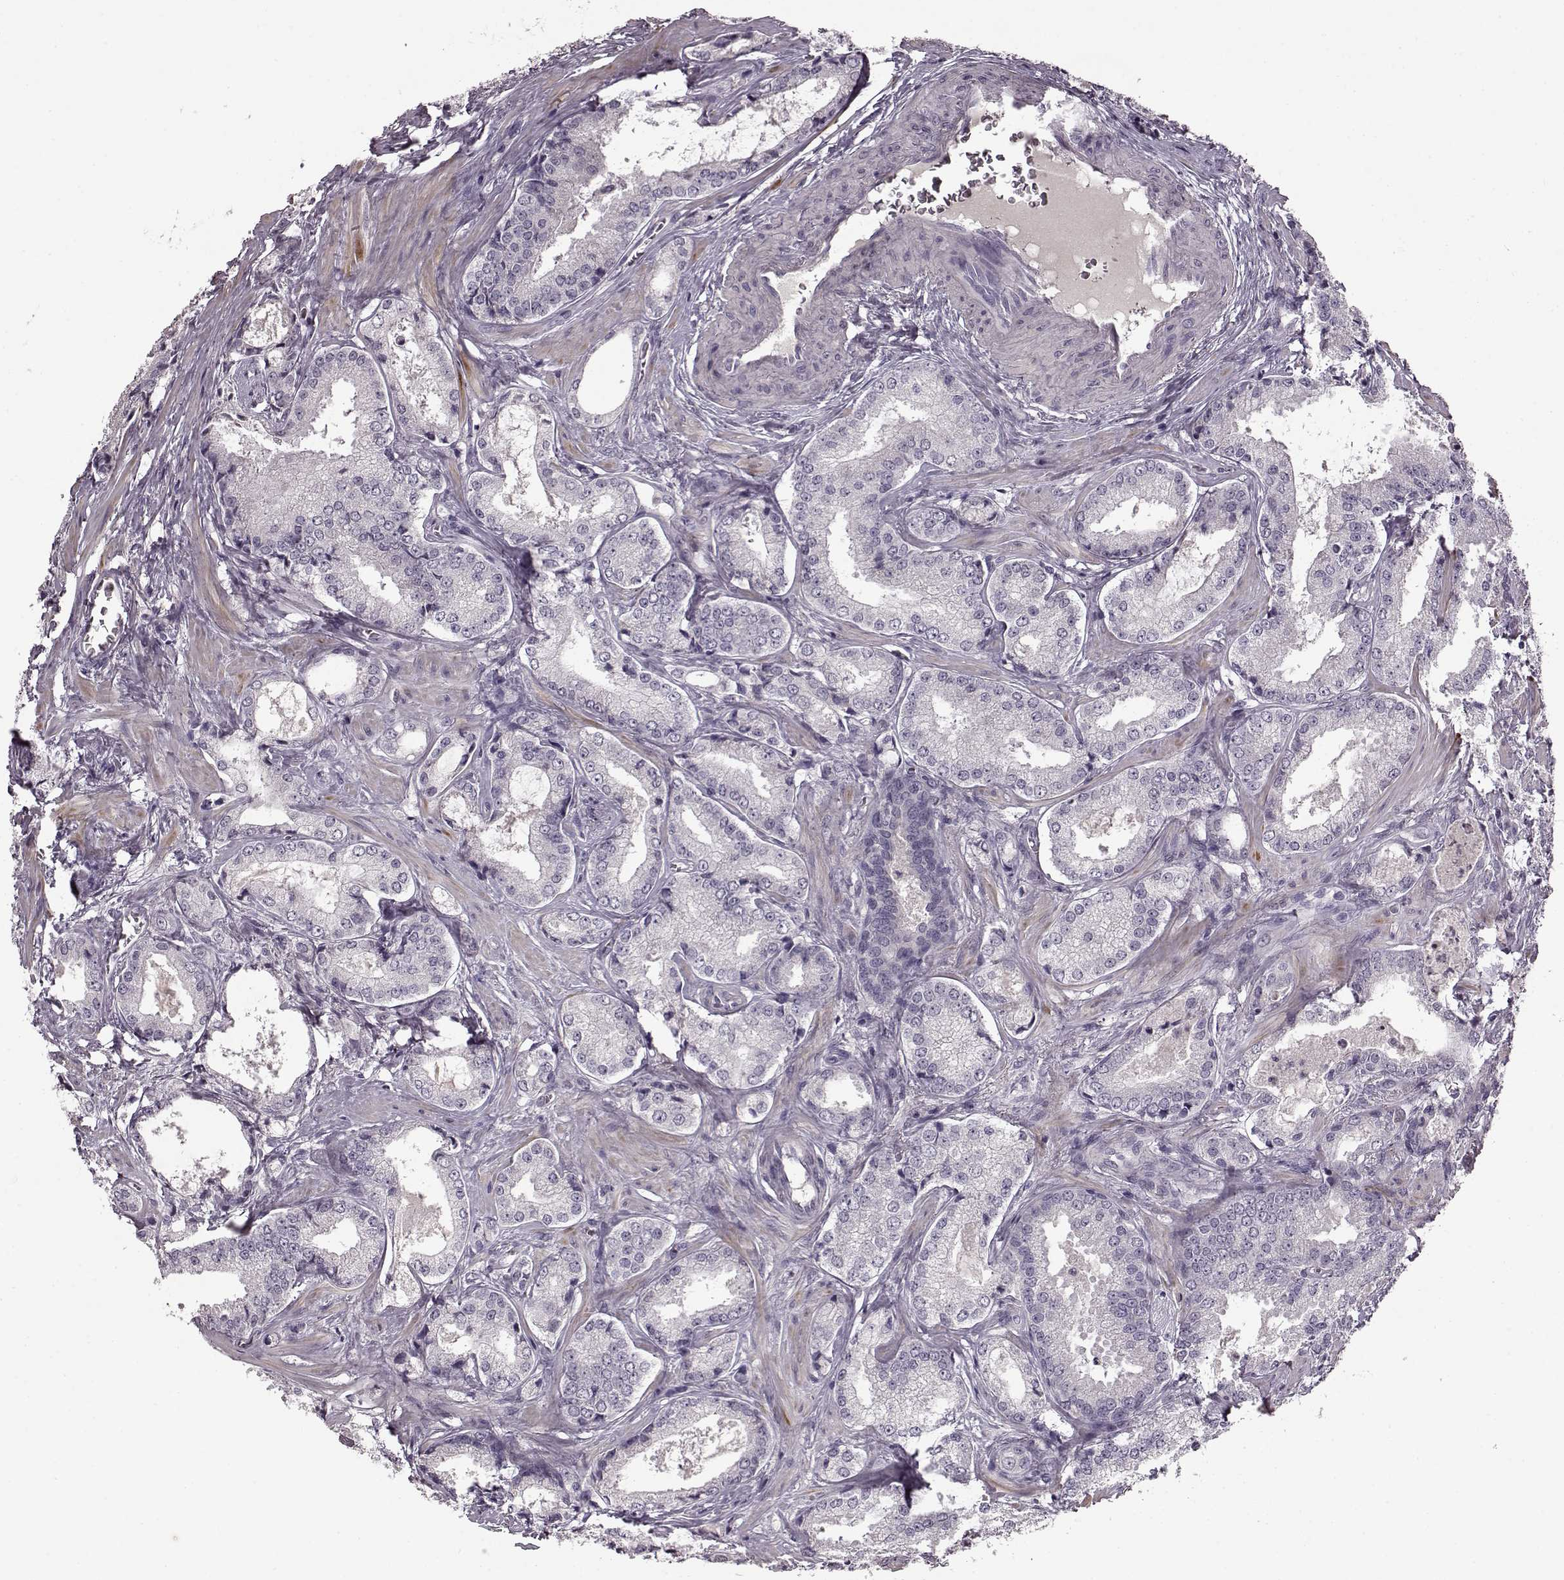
{"staining": {"intensity": "negative", "quantity": "none", "location": "none"}, "tissue": "prostate cancer", "cell_type": "Tumor cells", "image_type": "cancer", "snomed": [{"axis": "morphology", "description": "Adenocarcinoma, Low grade"}, {"axis": "topography", "description": "Prostate"}], "caption": "Immunohistochemical staining of prostate adenocarcinoma (low-grade) reveals no significant positivity in tumor cells.", "gene": "CNGA3", "patient": {"sex": "male", "age": 56}}